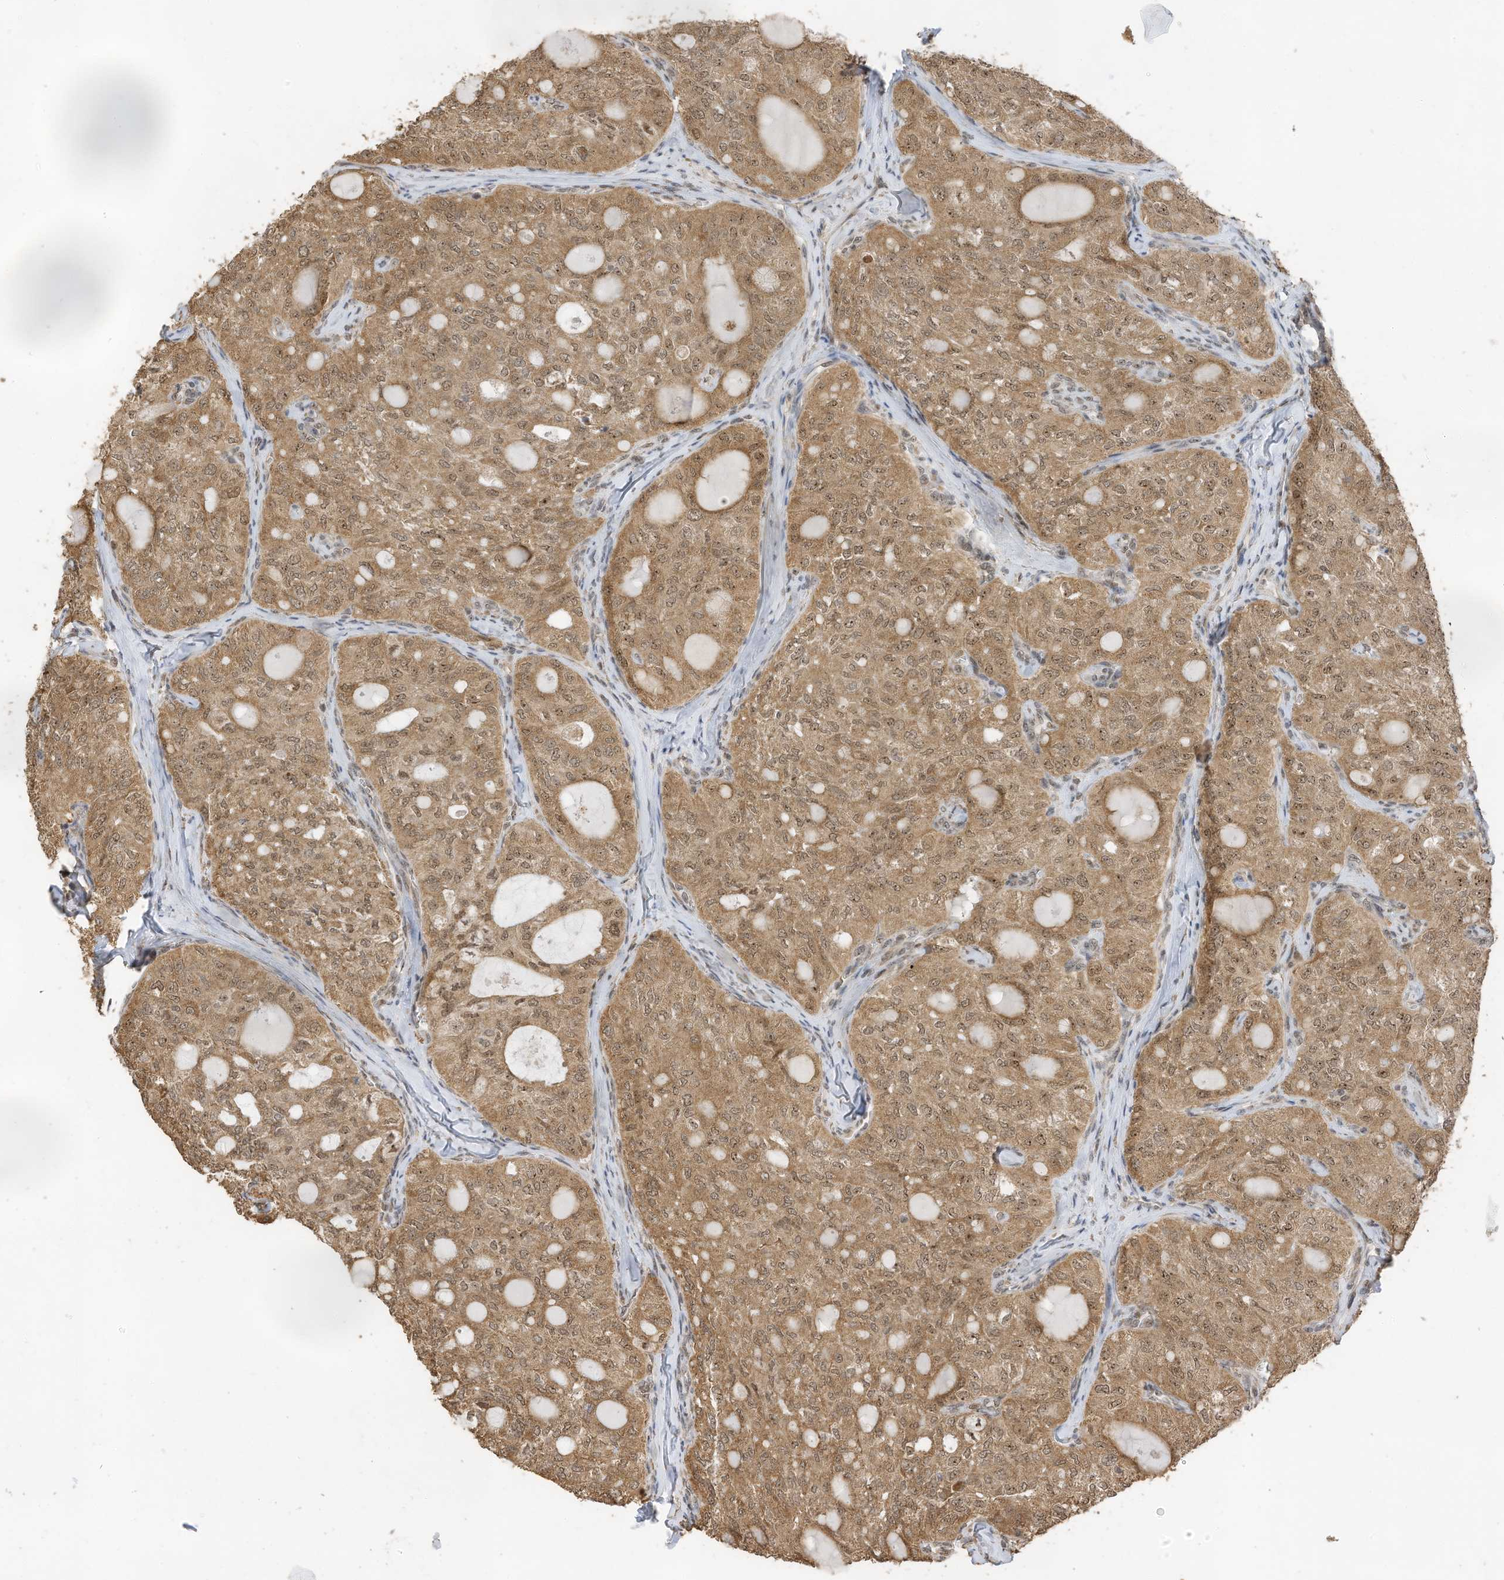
{"staining": {"intensity": "moderate", "quantity": ">75%", "location": "cytoplasmic/membranous,nuclear"}, "tissue": "thyroid cancer", "cell_type": "Tumor cells", "image_type": "cancer", "snomed": [{"axis": "morphology", "description": "Follicular adenoma carcinoma, NOS"}, {"axis": "topography", "description": "Thyroid gland"}], "caption": "Immunohistochemical staining of thyroid follicular adenoma carcinoma shows moderate cytoplasmic/membranous and nuclear protein positivity in about >75% of tumor cells.", "gene": "ERLEC1", "patient": {"sex": "male", "age": 75}}